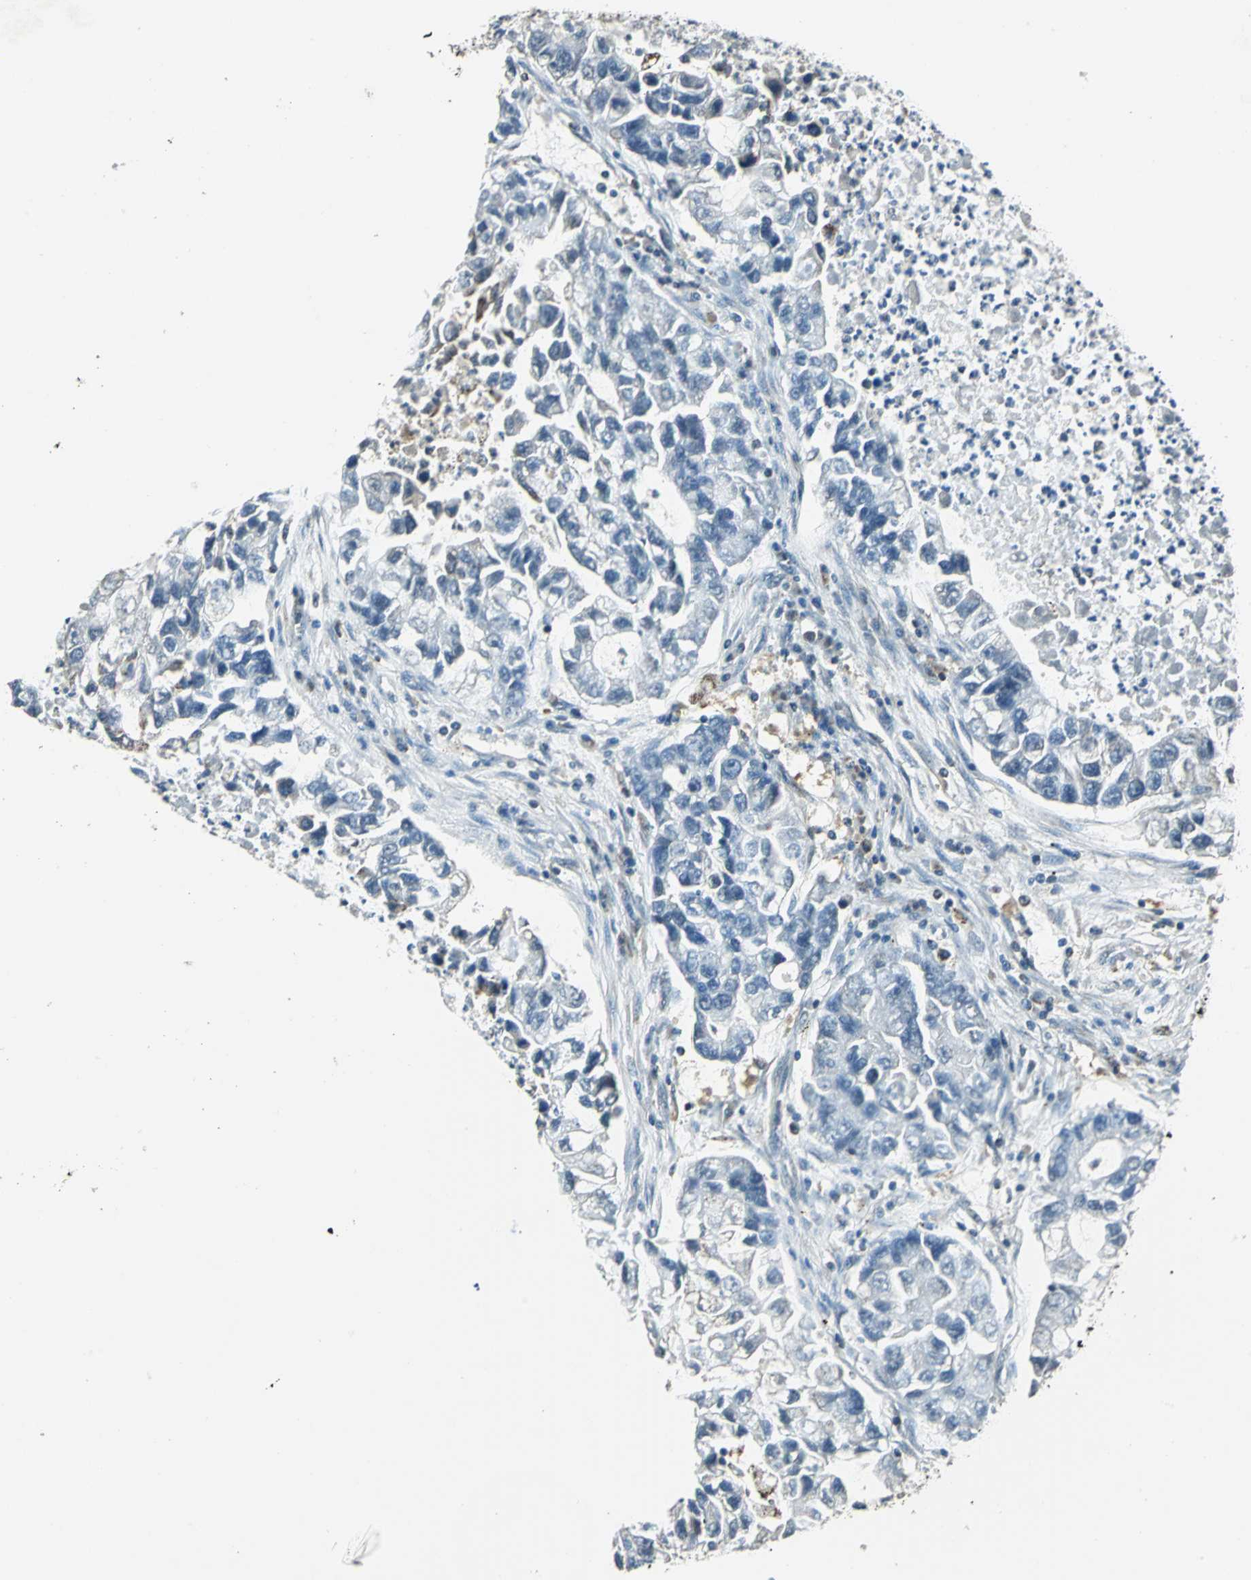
{"staining": {"intensity": "negative", "quantity": "none", "location": "none"}, "tissue": "lung cancer", "cell_type": "Tumor cells", "image_type": "cancer", "snomed": [{"axis": "morphology", "description": "Adenocarcinoma, NOS"}, {"axis": "topography", "description": "Lung"}], "caption": "An immunohistochemistry (IHC) micrograph of lung cancer (adenocarcinoma) is shown. There is no staining in tumor cells of lung cancer (adenocarcinoma).", "gene": "NUDT2", "patient": {"sex": "female", "age": 51}}